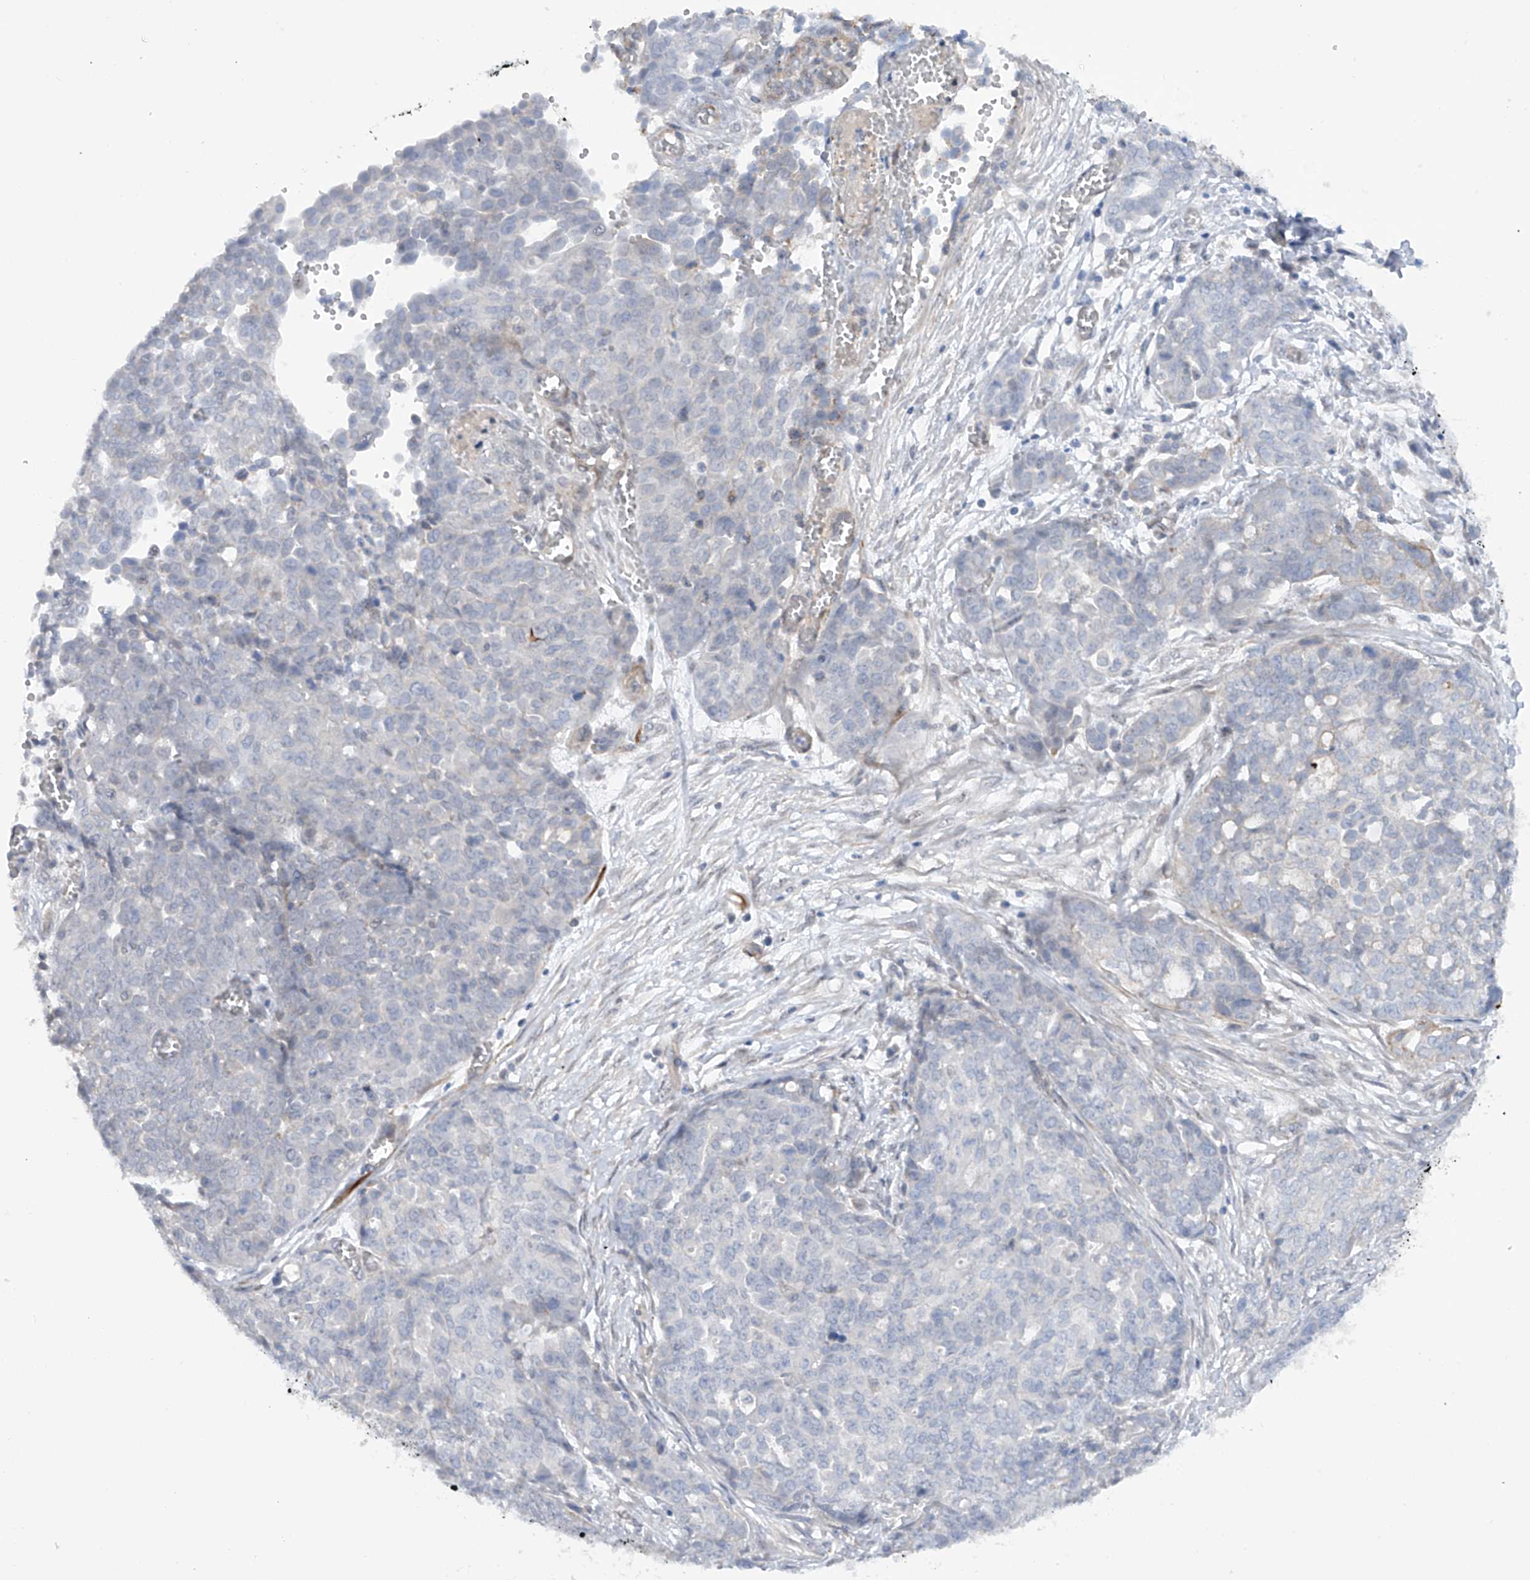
{"staining": {"intensity": "negative", "quantity": "none", "location": "none"}, "tissue": "ovarian cancer", "cell_type": "Tumor cells", "image_type": "cancer", "snomed": [{"axis": "morphology", "description": "Cystadenocarcinoma, serous, NOS"}, {"axis": "topography", "description": "Soft tissue"}, {"axis": "topography", "description": "Ovary"}], "caption": "Immunohistochemical staining of ovarian cancer exhibits no significant staining in tumor cells. The staining was performed using DAB (3,3'-diaminobenzidine) to visualize the protein expression in brown, while the nuclei were stained in blue with hematoxylin (Magnification: 20x).", "gene": "ZNF490", "patient": {"sex": "female", "age": 57}}